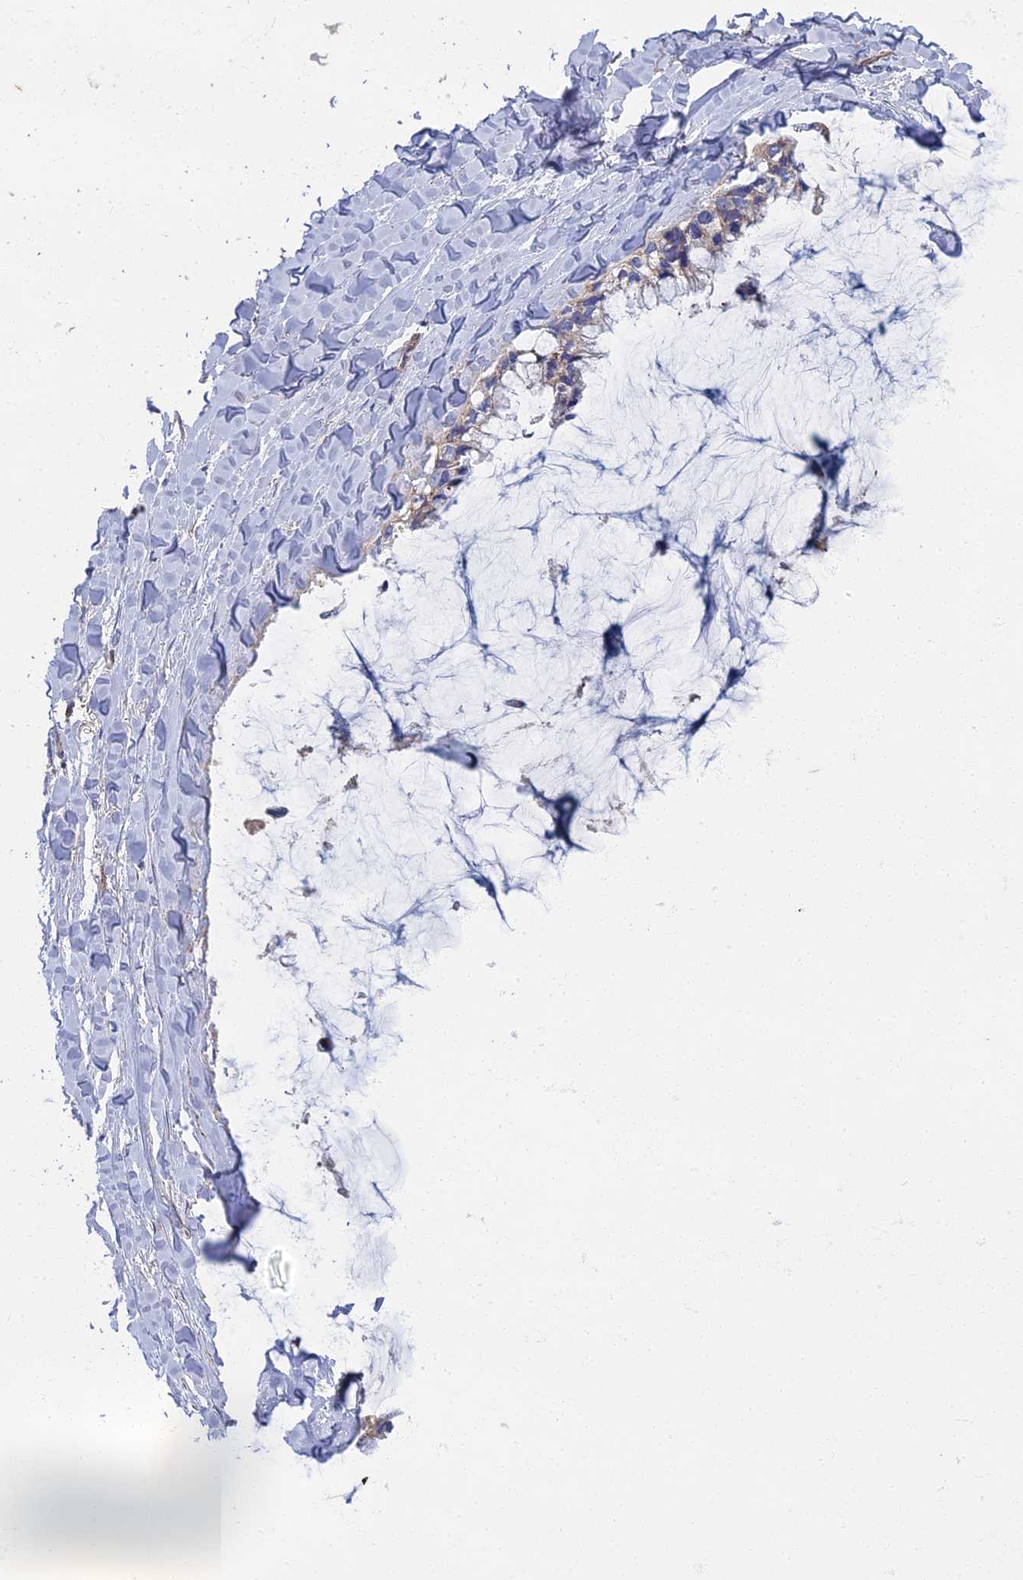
{"staining": {"intensity": "negative", "quantity": "none", "location": "none"}, "tissue": "ovarian cancer", "cell_type": "Tumor cells", "image_type": "cancer", "snomed": [{"axis": "morphology", "description": "Cystadenocarcinoma, mucinous, NOS"}, {"axis": "topography", "description": "Ovary"}], "caption": "Ovarian cancer stained for a protein using immunohistochemistry exhibits no staining tumor cells.", "gene": "RNASEK", "patient": {"sex": "female", "age": 39}}